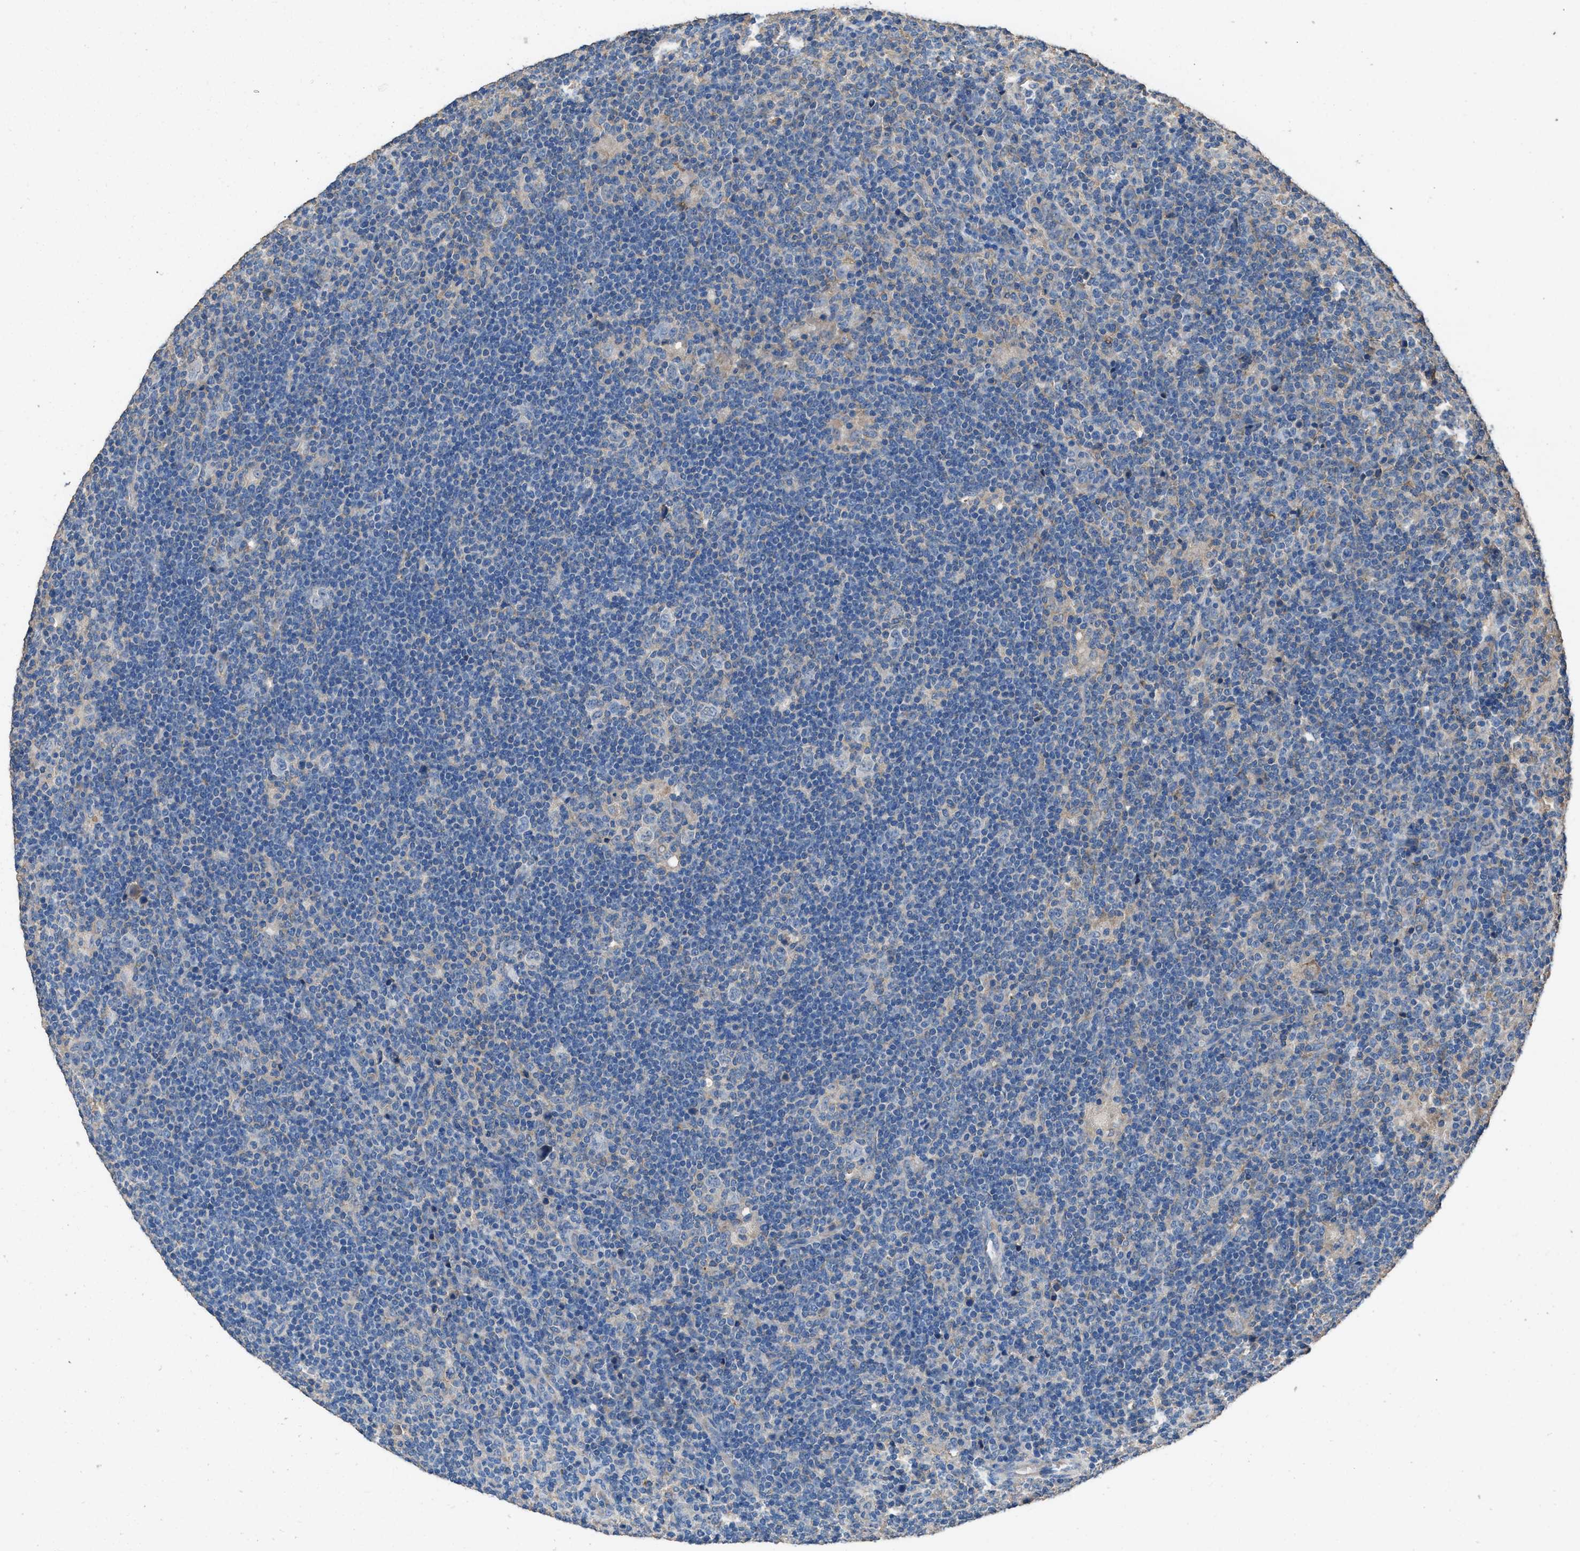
{"staining": {"intensity": "negative", "quantity": "none", "location": "none"}, "tissue": "lymphoma", "cell_type": "Tumor cells", "image_type": "cancer", "snomed": [{"axis": "morphology", "description": "Hodgkin's disease, NOS"}, {"axis": "topography", "description": "Lymph node"}], "caption": "Lymphoma stained for a protein using IHC displays no staining tumor cells.", "gene": "ITSN1", "patient": {"sex": "female", "age": 57}}